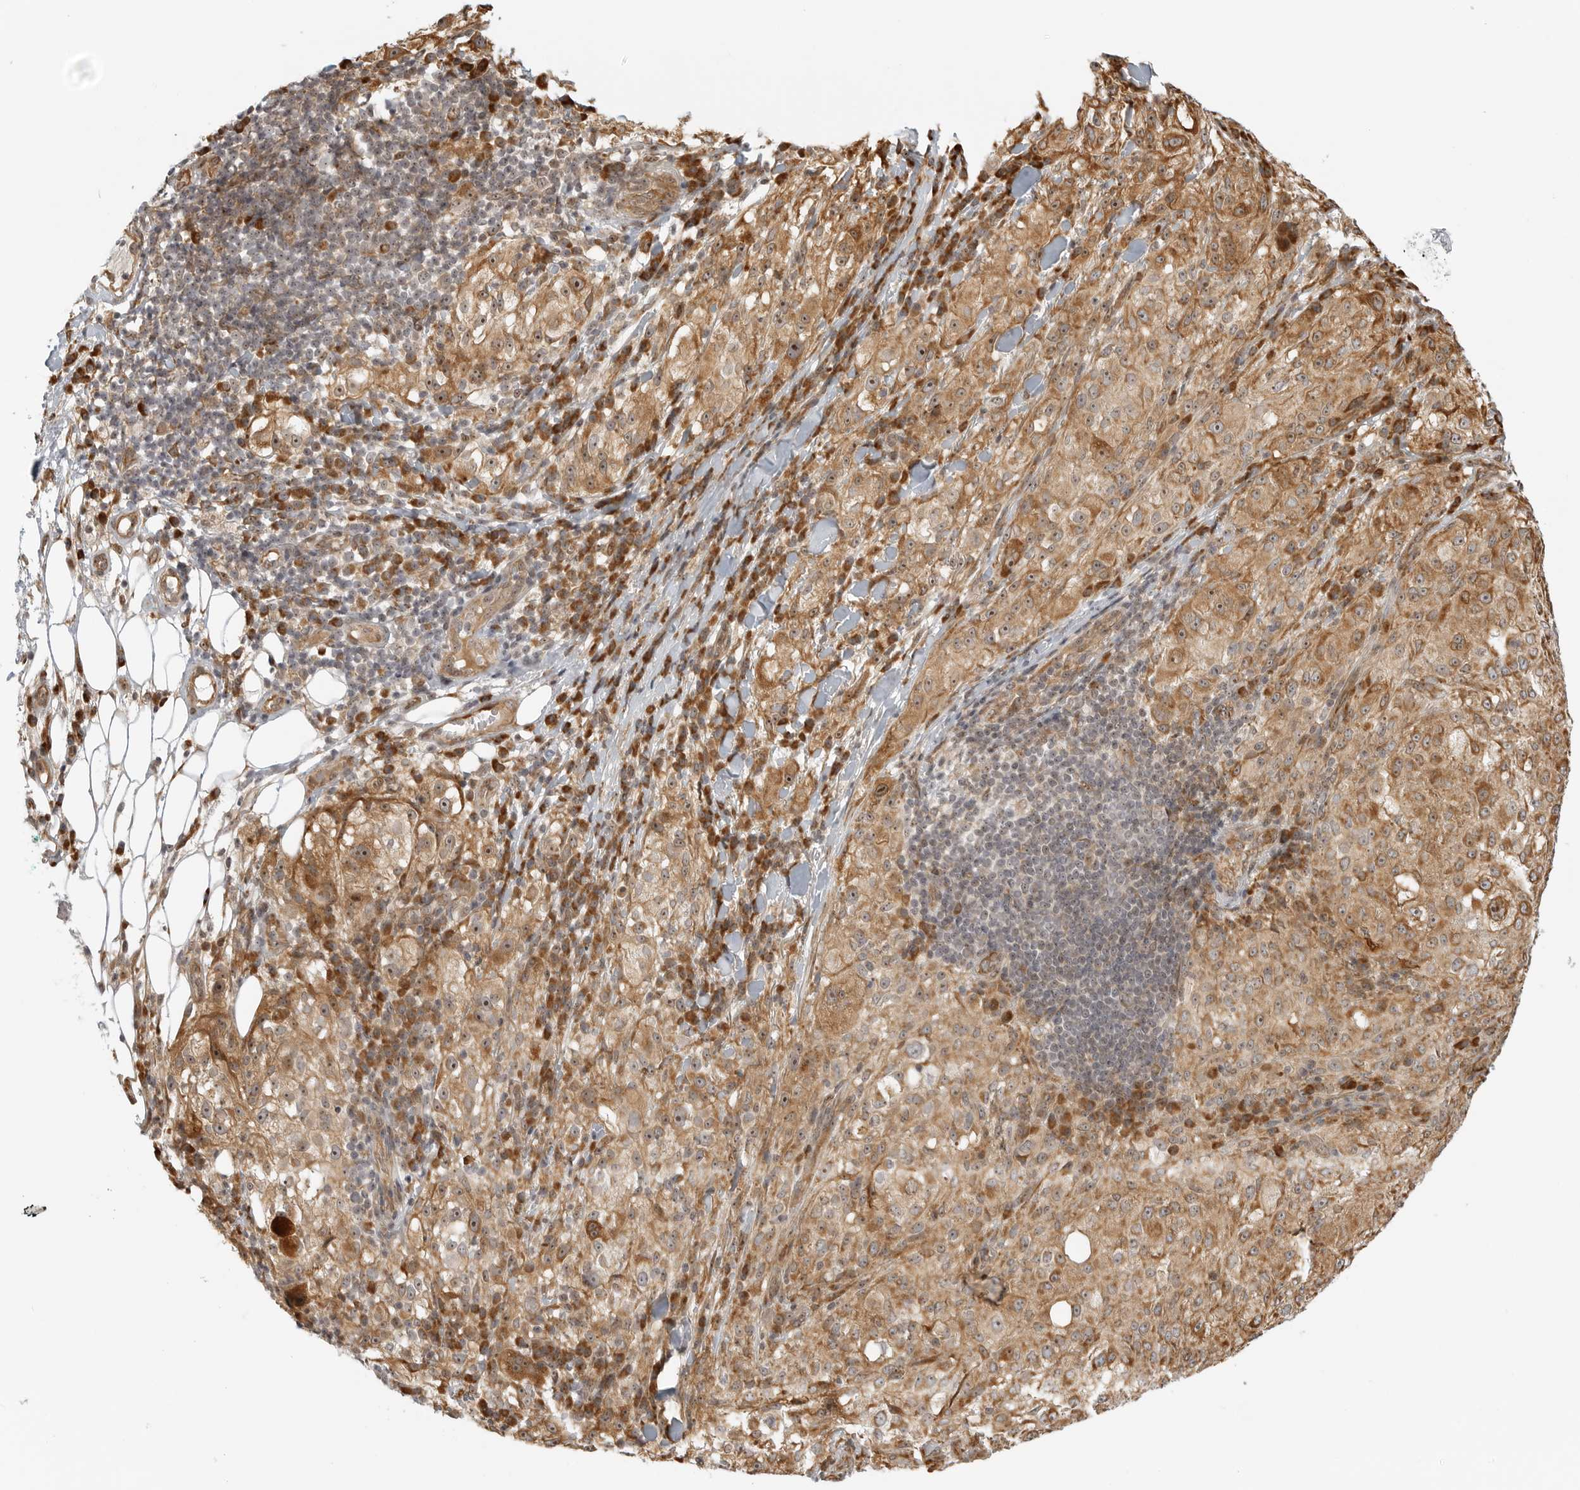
{"staining": {"intensity": "moderate", "quantity": ">75%", "location": "cytoplasmic/membranous,nuclear"}, "tissue": "melanoma", "cell_type": "Tumor cells", "image_type": "cancer", "snomed": [{"axis": "morphology", "description": "Necrosis, NOS"}, {"axis": "morphology", "description": "Malignant melanoma, NOS"}, {"axis": "topography", "description": "Skin"}], "caption": "Immunohistochemistry staining of malignant melanoma, which reveals medium levels of moderate cytoplasmic/membranous and nuclear staining in about >75% of tumor cells indicating moderate cytoplasmic/membranous and nuclear protein expression. The staining was performed using DAB (3,3'-diaminobenzidine) (brown) for protein detection and nuclei were counterstained in hematoxylin (blue).", "gene": "DSCC1", "patient": {"sex": "female", "age": 87}}